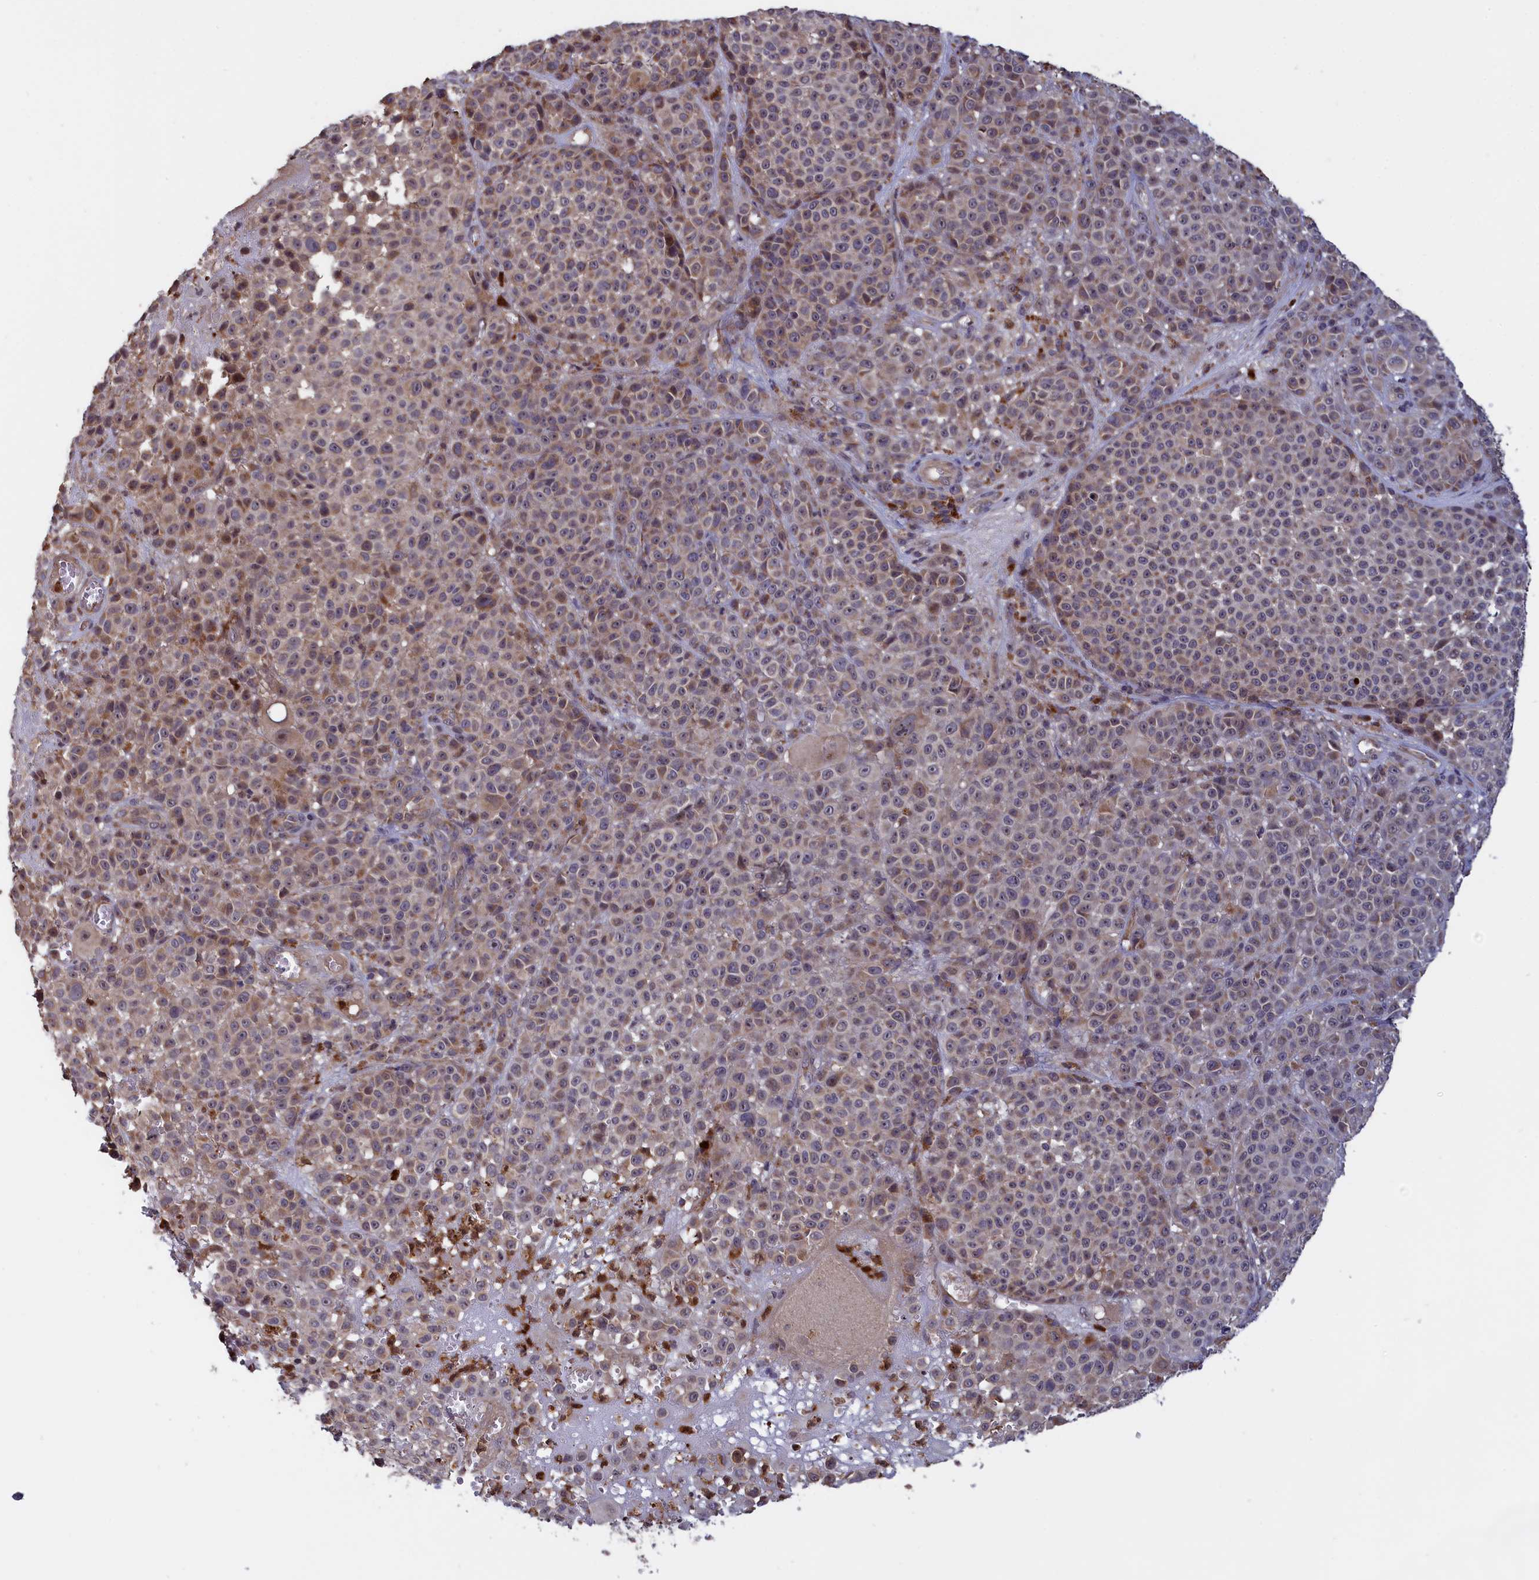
{"staining": {"intensity": "moderate", "quantity": "25%-75%", "location": "cytoplasmic/membranous"}, "tissue": "melanoma", "cell_type": "Tumor cells", "image_type": "cancer", "snomed": [{"axis": "morphology", "description": "Malignant melanoma, NOS"}, {"axis": "topography", "description": "Skin"}], "caption": "Immunohistochemistry micrograph of human malignant melanoma stained for a protein (brown), which shows medium levels of moderate cytoplasmic/membranous positivity in about 25%-75% of tumor cells.", "gene": "EPB41L4B", "patient": {"sex": "female", "age": 94}}